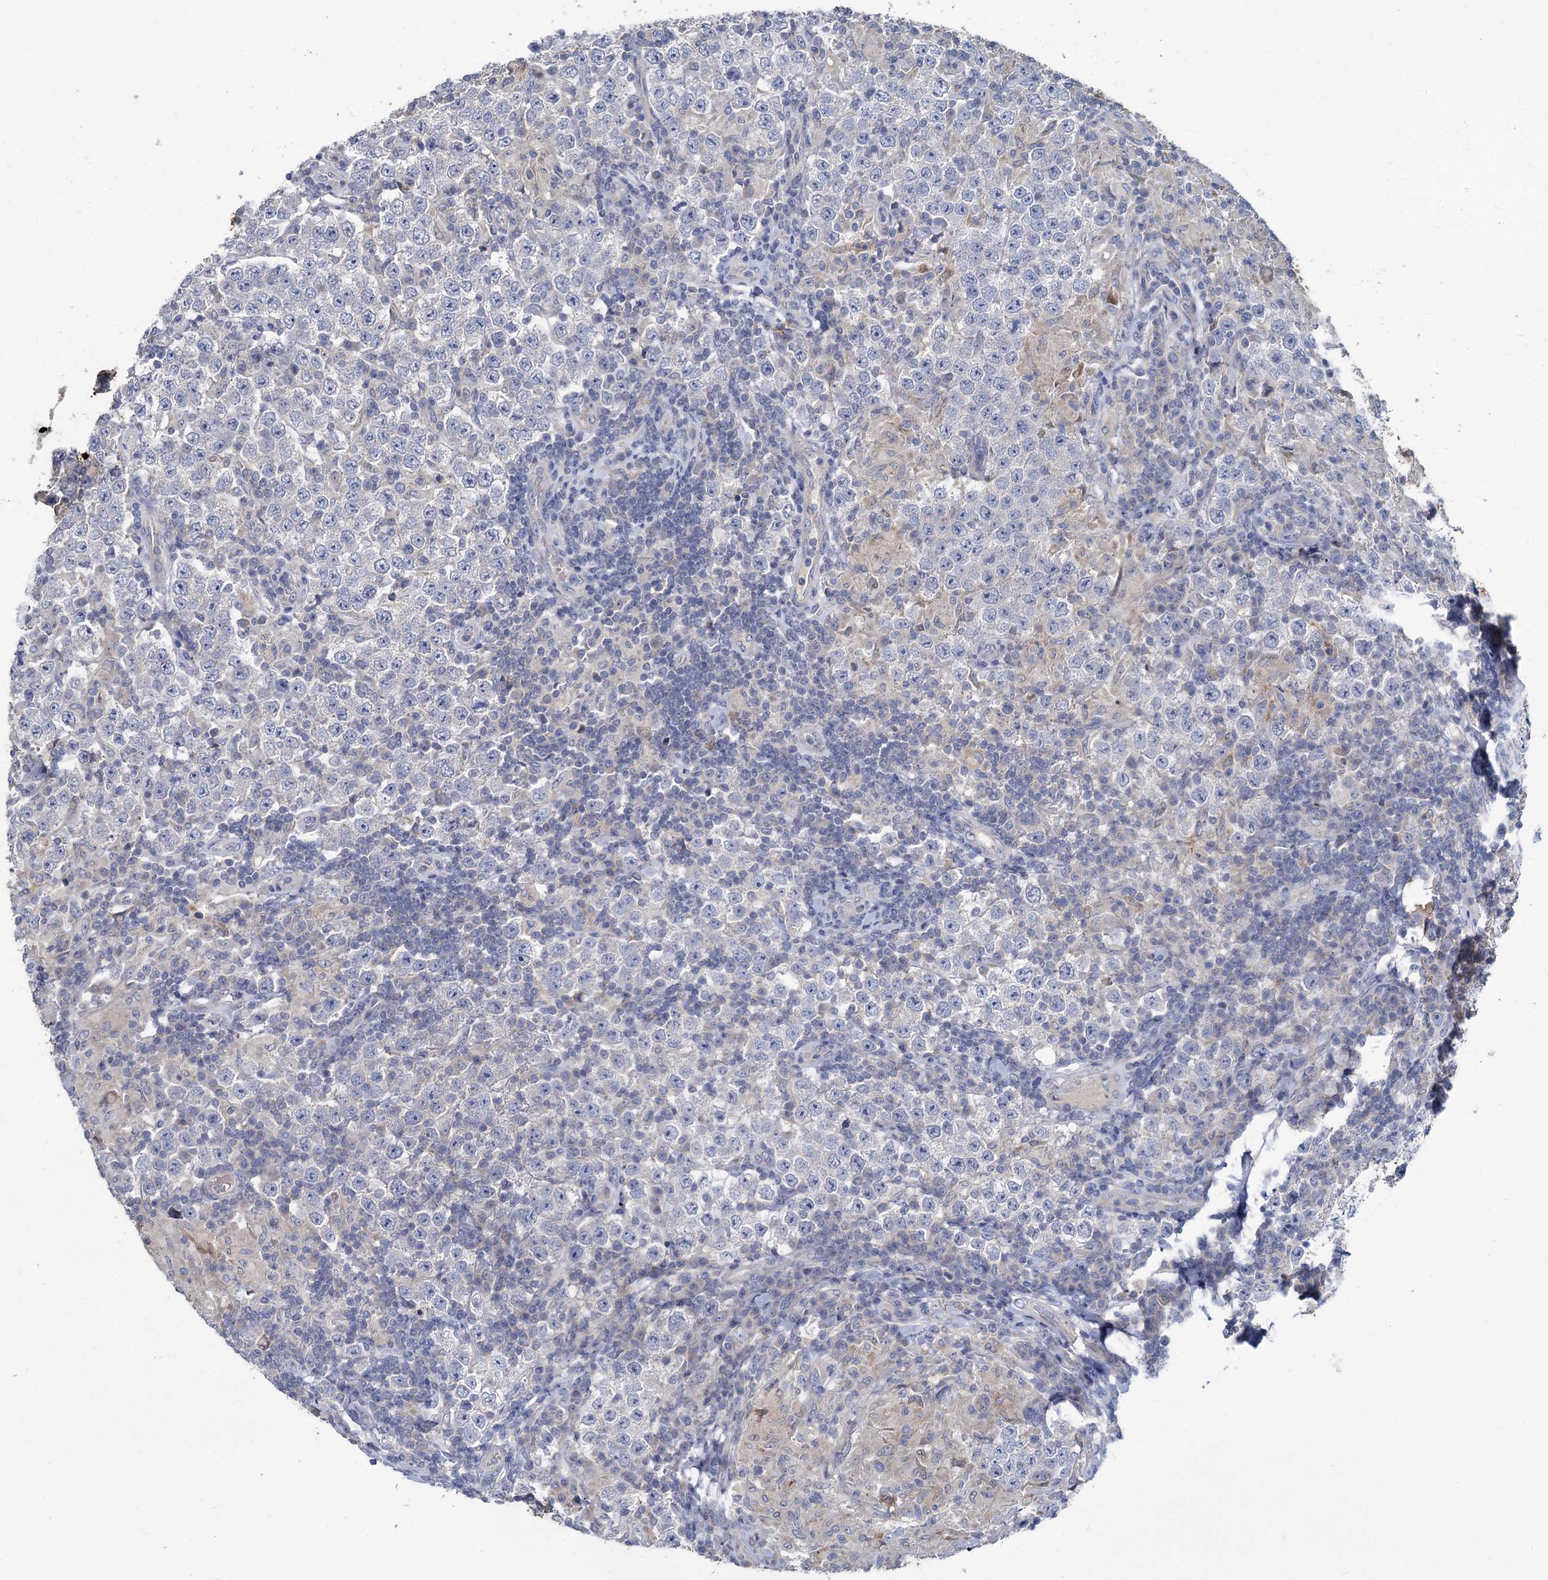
{"staining": {"intensity": "negative", "quantity": "none", "location": "none"}, "tissue": "testis cancer", "cell_type": "Tumor cells", "image_type": "cancer", "snomed": [{"axis": "morphology", "description": "Normal tissue, NOS"}, {"axis": "morphology", "description": "Urothelial carcinoma, High grade"}, {"axis": "morphology", "description": "Seminoma, NOS"}, {"axis": "morphology", "description": "Carcinoma, Embryonal, NOS"}, {"axis": "topography", "description": "Urinary bladder"}, {"axis": "topography", "description": "Testis"}], "caption": "Immunohistochemical staining of testis cancer displays no significant positivity in tumor cells.", "gene": "SLC2A7", "patient": {"sex": "male", "age": 41}}